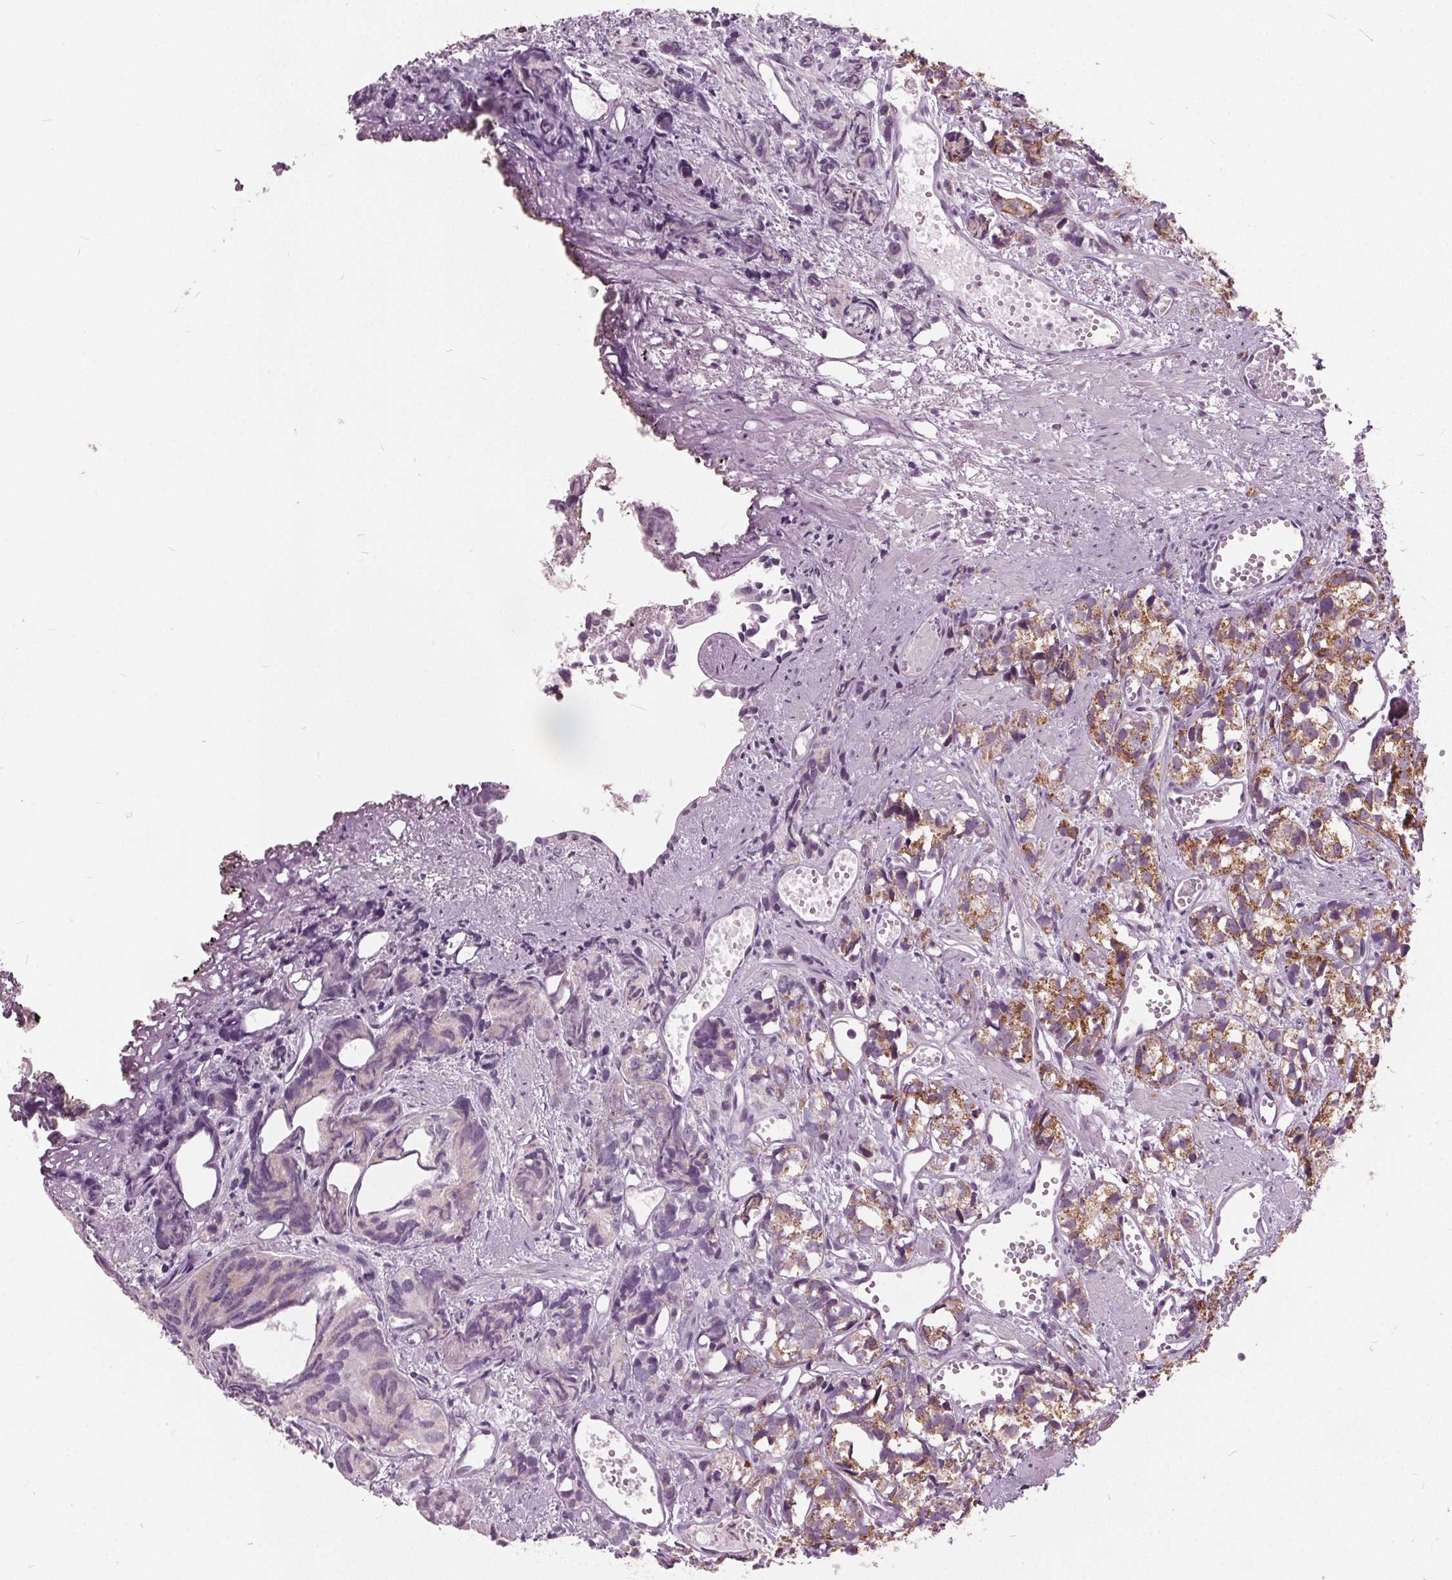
{"staining": {"intensity": "moderate", "quantity": ">75%", "location": "cytoplasmic/membranous"}, "tissue": "prostate cancer", "cell_type": "Tumor cells", "image_type": "cancer", "snomed": [{"axis": "morphology", "description": "Adenocarcinoma, High grade"}, {"axis": "topography", "description": "Prostate"}], "caption": "An image showing moderate cytoplasmic/membranous staining in approximately >75% of tumor cells in prostate cancer (high-grade adenocarcinoma), as visualized by brown immunohistochemical staining.", "gene": "ECI2", "patient": {"sex": "male", "age": 77}}